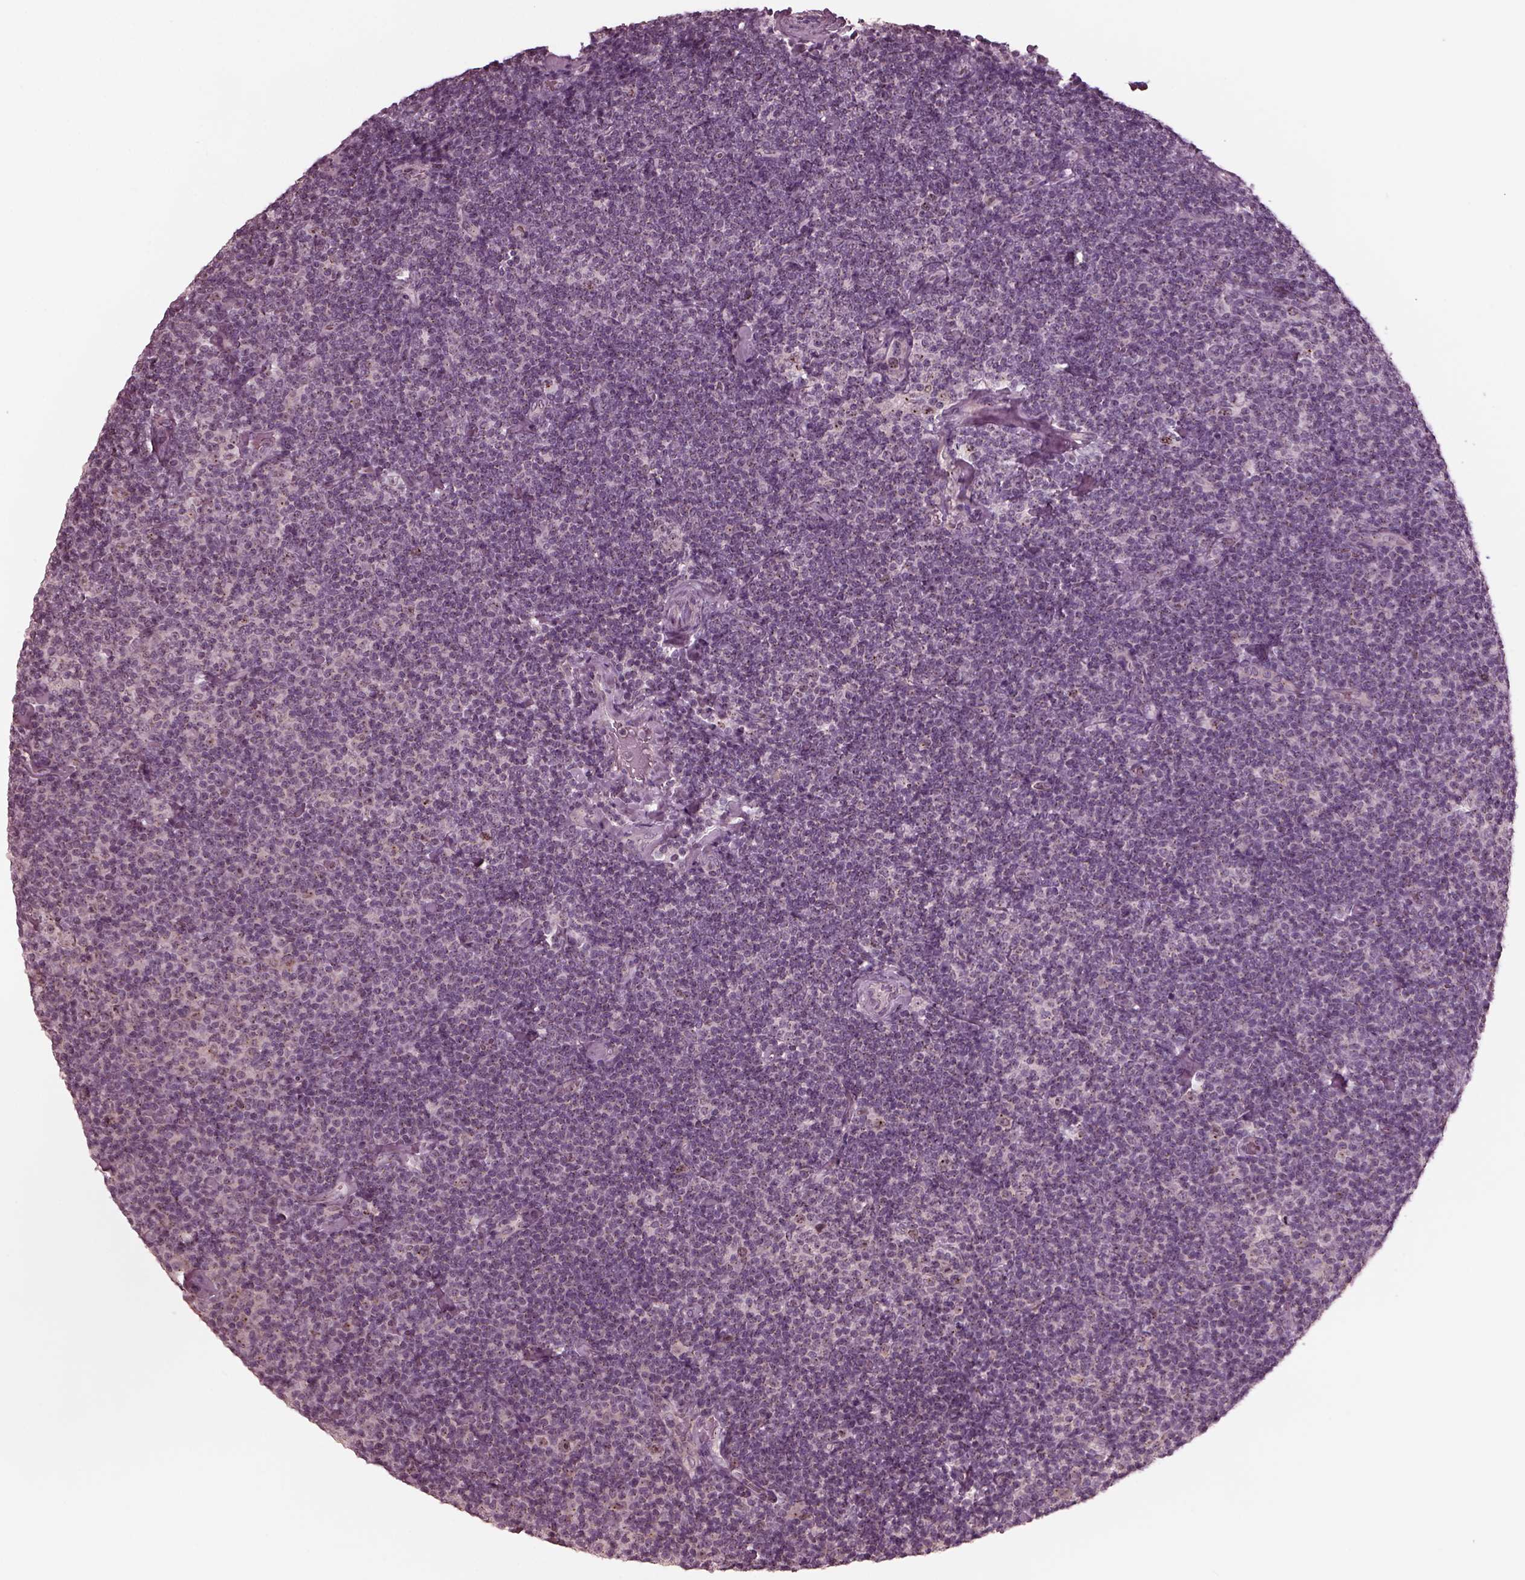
{"staining": {"intensity": "negative", "quantity": "none", "location": "none"}, "tissue": "lymphoma", "cell_type": "Tumor cells", "image_type": "cancer", "snomed": [{"axis": "morphology", "description": "Malignant lymphoma, non-Hodgkin's type, Low grade"}, {"axis": "topography", "description": "Lymph node"}], "caption": "The micrograph displays no staining of tumor cells in low-grade malignant lymphoma, non-Hodgkin's type.", "gene": "SAXO1", "patient": {"sex": "male", "age": 81}}